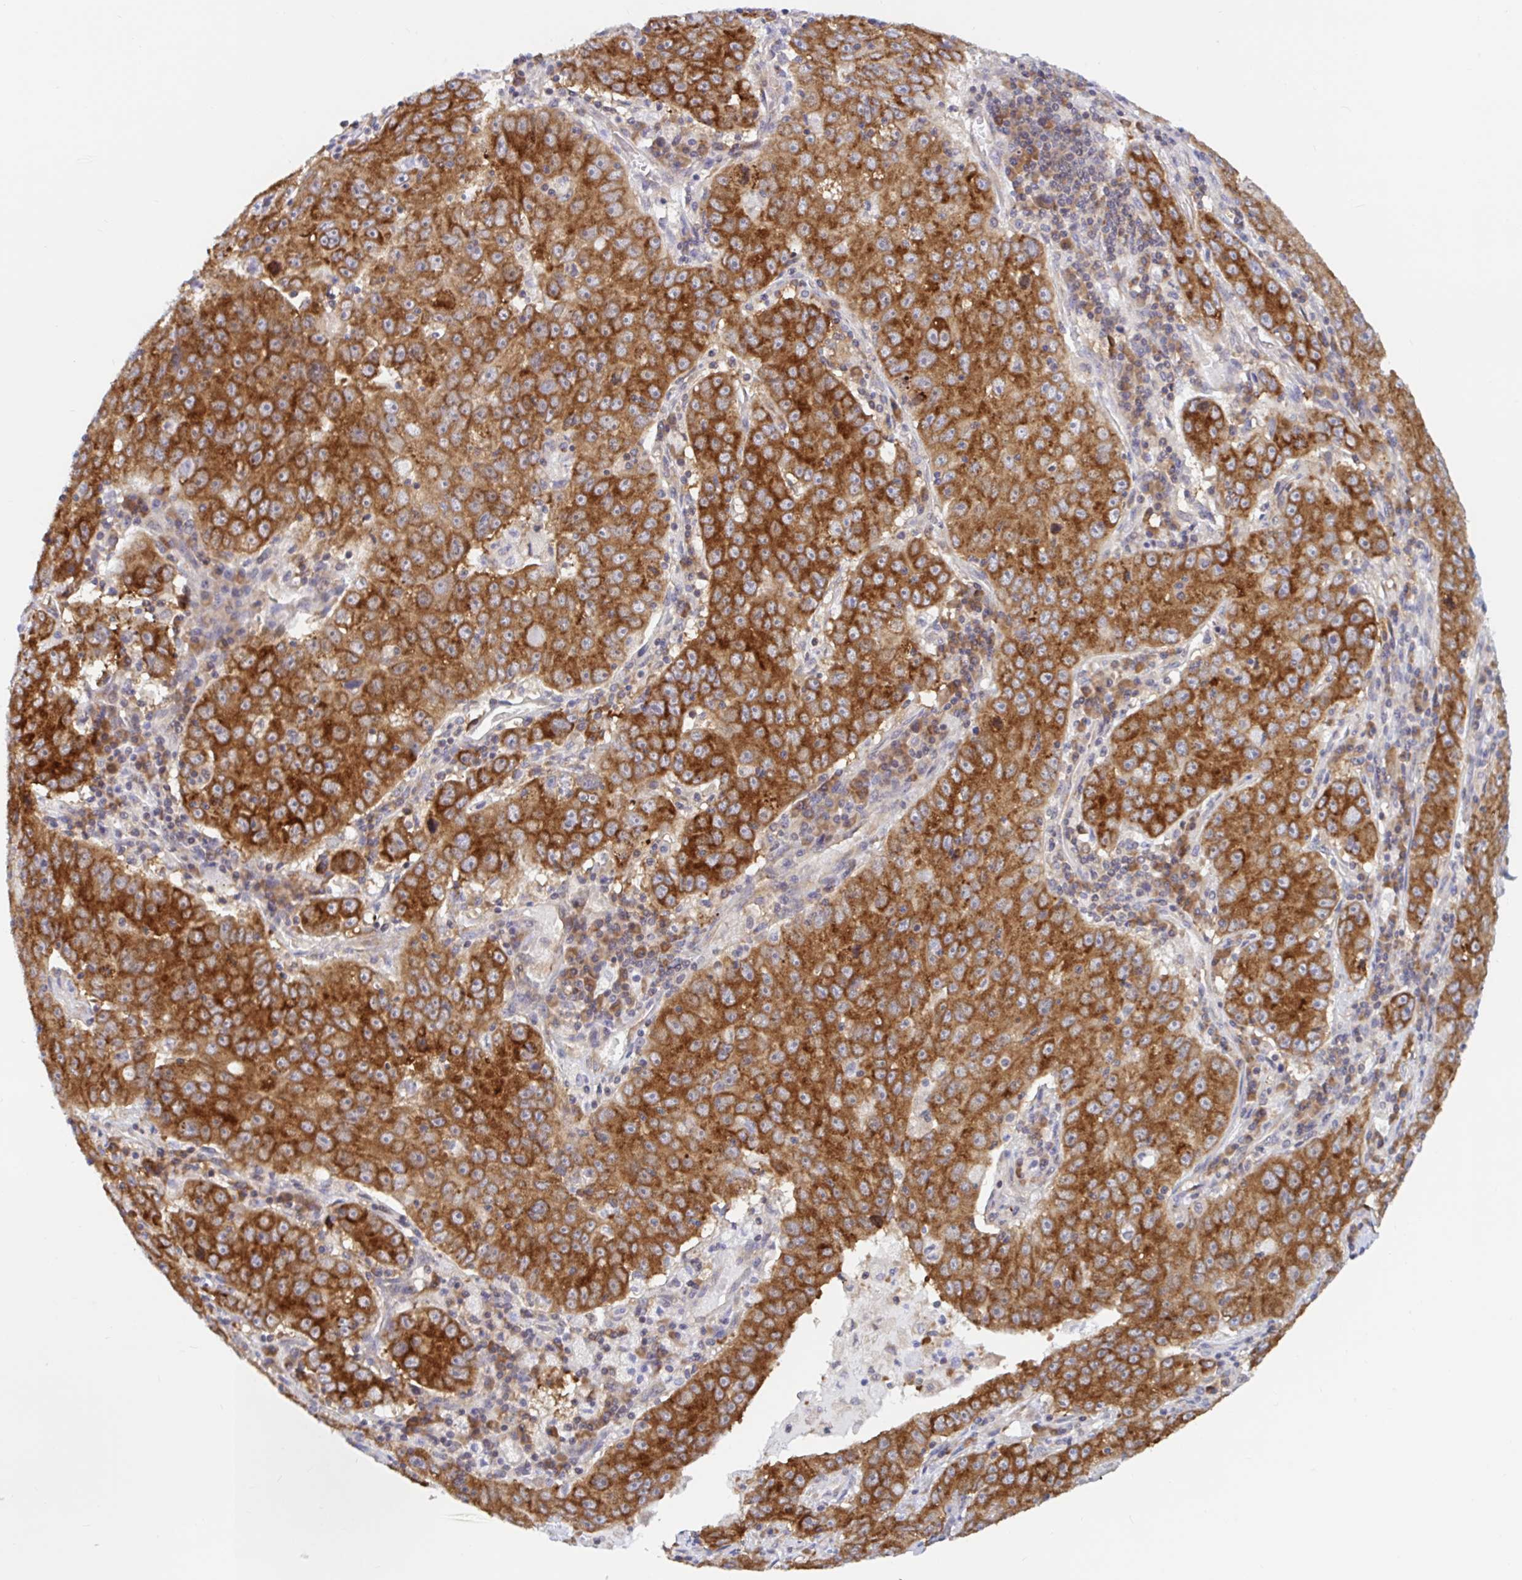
{"staining": {"intensity": "strong", "quantity": ">75%", "location": "cytoplasmic/membranous"}, "tissue": "lung cancer", "cell_type": "Tumor cells", "image_type": "cancer", "snomed": [{"axis": "morphology", "description": "Normal morphology"}, {"axis": "morphology", "description": "Adenocarcinoma, NOS"}, {"axis": "topography", "description": "Lymph node"}, {"axis": "topography", "description": "Lung"}], "caption": "A micrograph of lung cancer (adenocarcinoma) stained for a protein shows strong cytoplasmic/membranous brown staining in tumor cells.", "gene": "LARP1", "patient": {"sex": "female", "age": 57}}